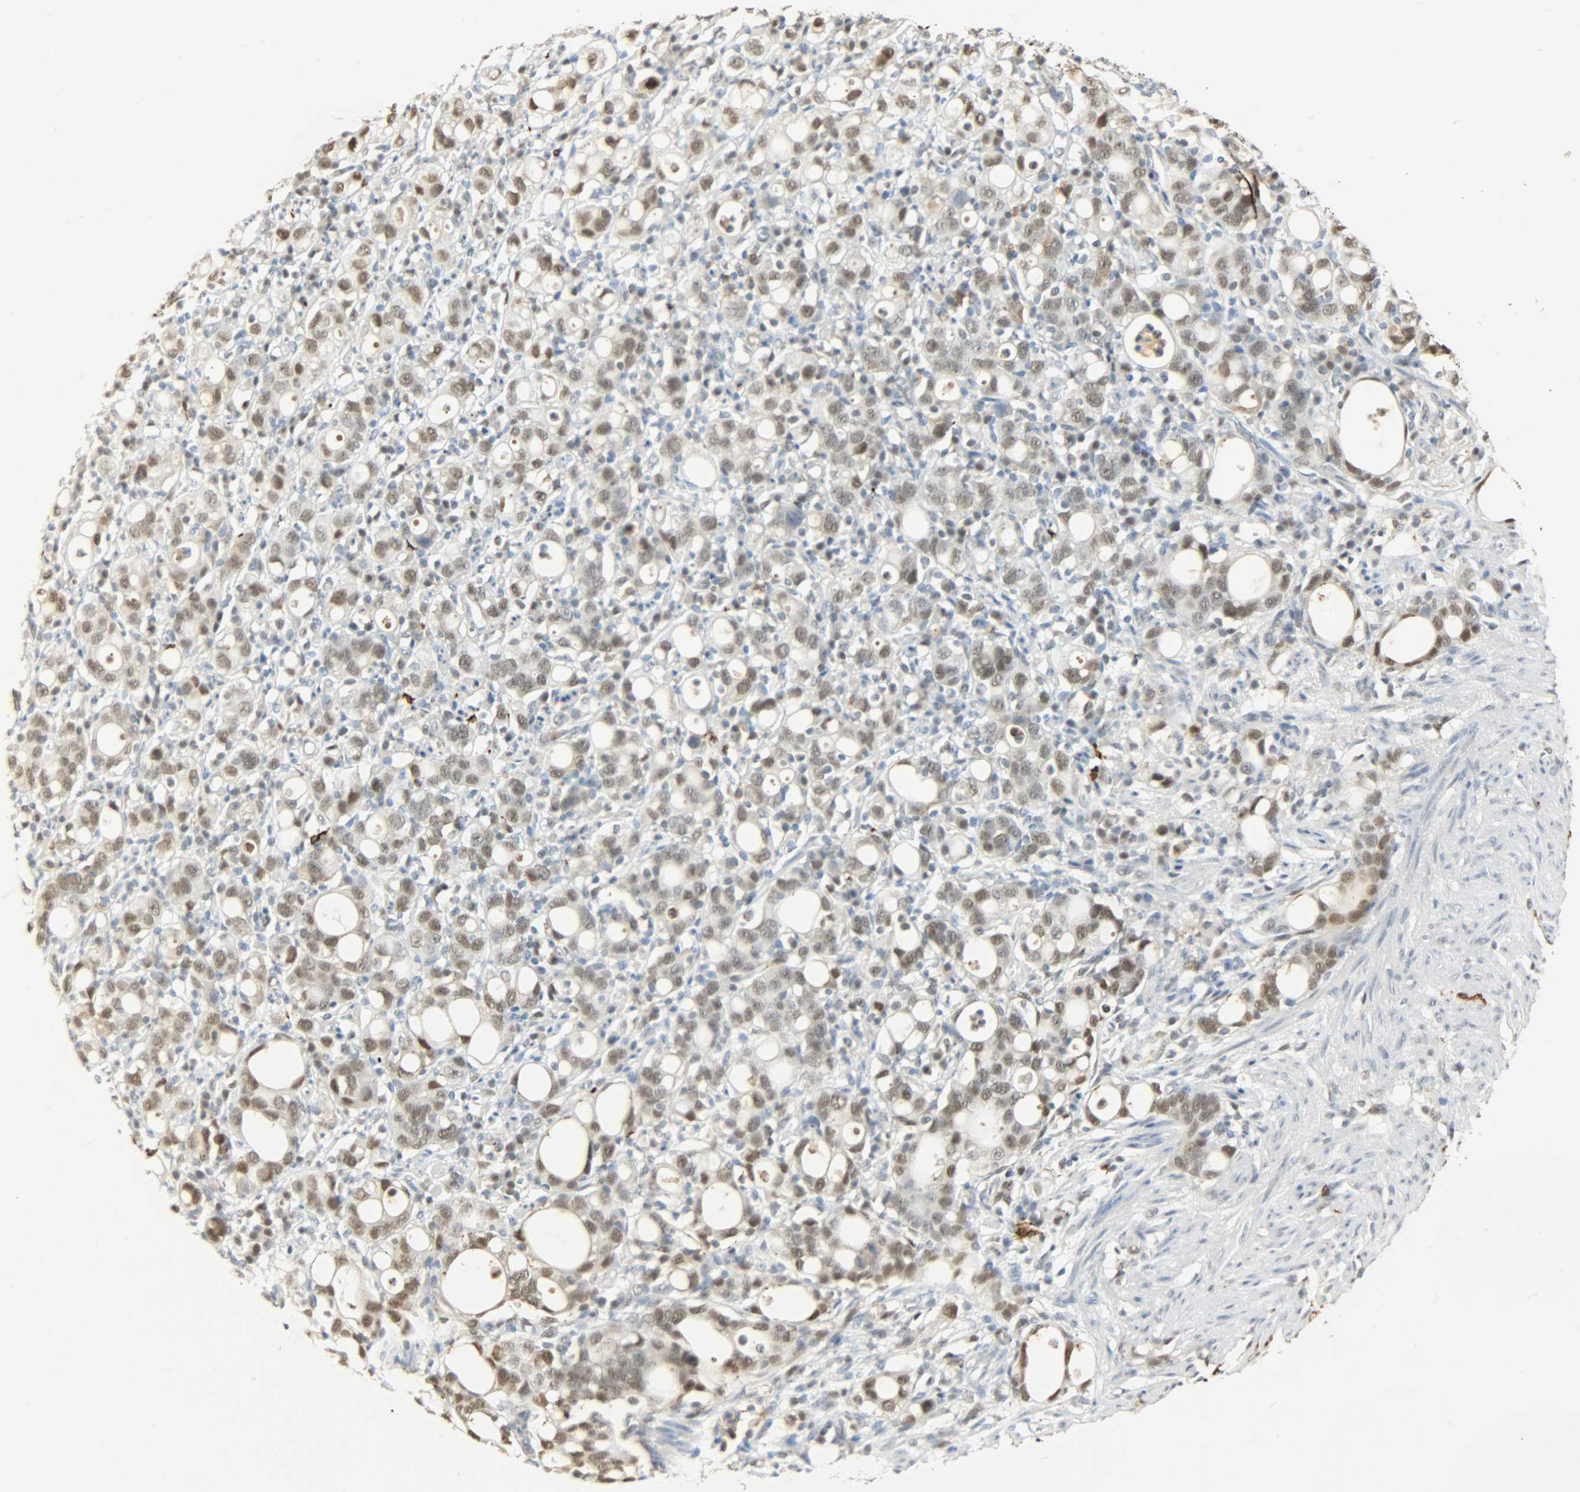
{"staining": {"intensity": "weak", "quantity": ">75%", "location": "nuclear"}, "tissue": "stomach cancer", "cell_type": "Tumor cells", "image_type": "cancer", "snomed": [{"axis": "morphology", "description": "Adenocarcinoma, NOS"}, {"axis": "topography", "description": "Stomach"}], "caption": "Stomach cancer stained with DAB (3,3'-diaminobenzidine) immunohistochemistry exhibits low levels of weak nuclear positivity in approximately >75% of tumor cells. (DAB = brown stain, brightfield microscopy at high magnification).", "gene": "NGFR", "patient": {"sex": "female", "age": 75}}